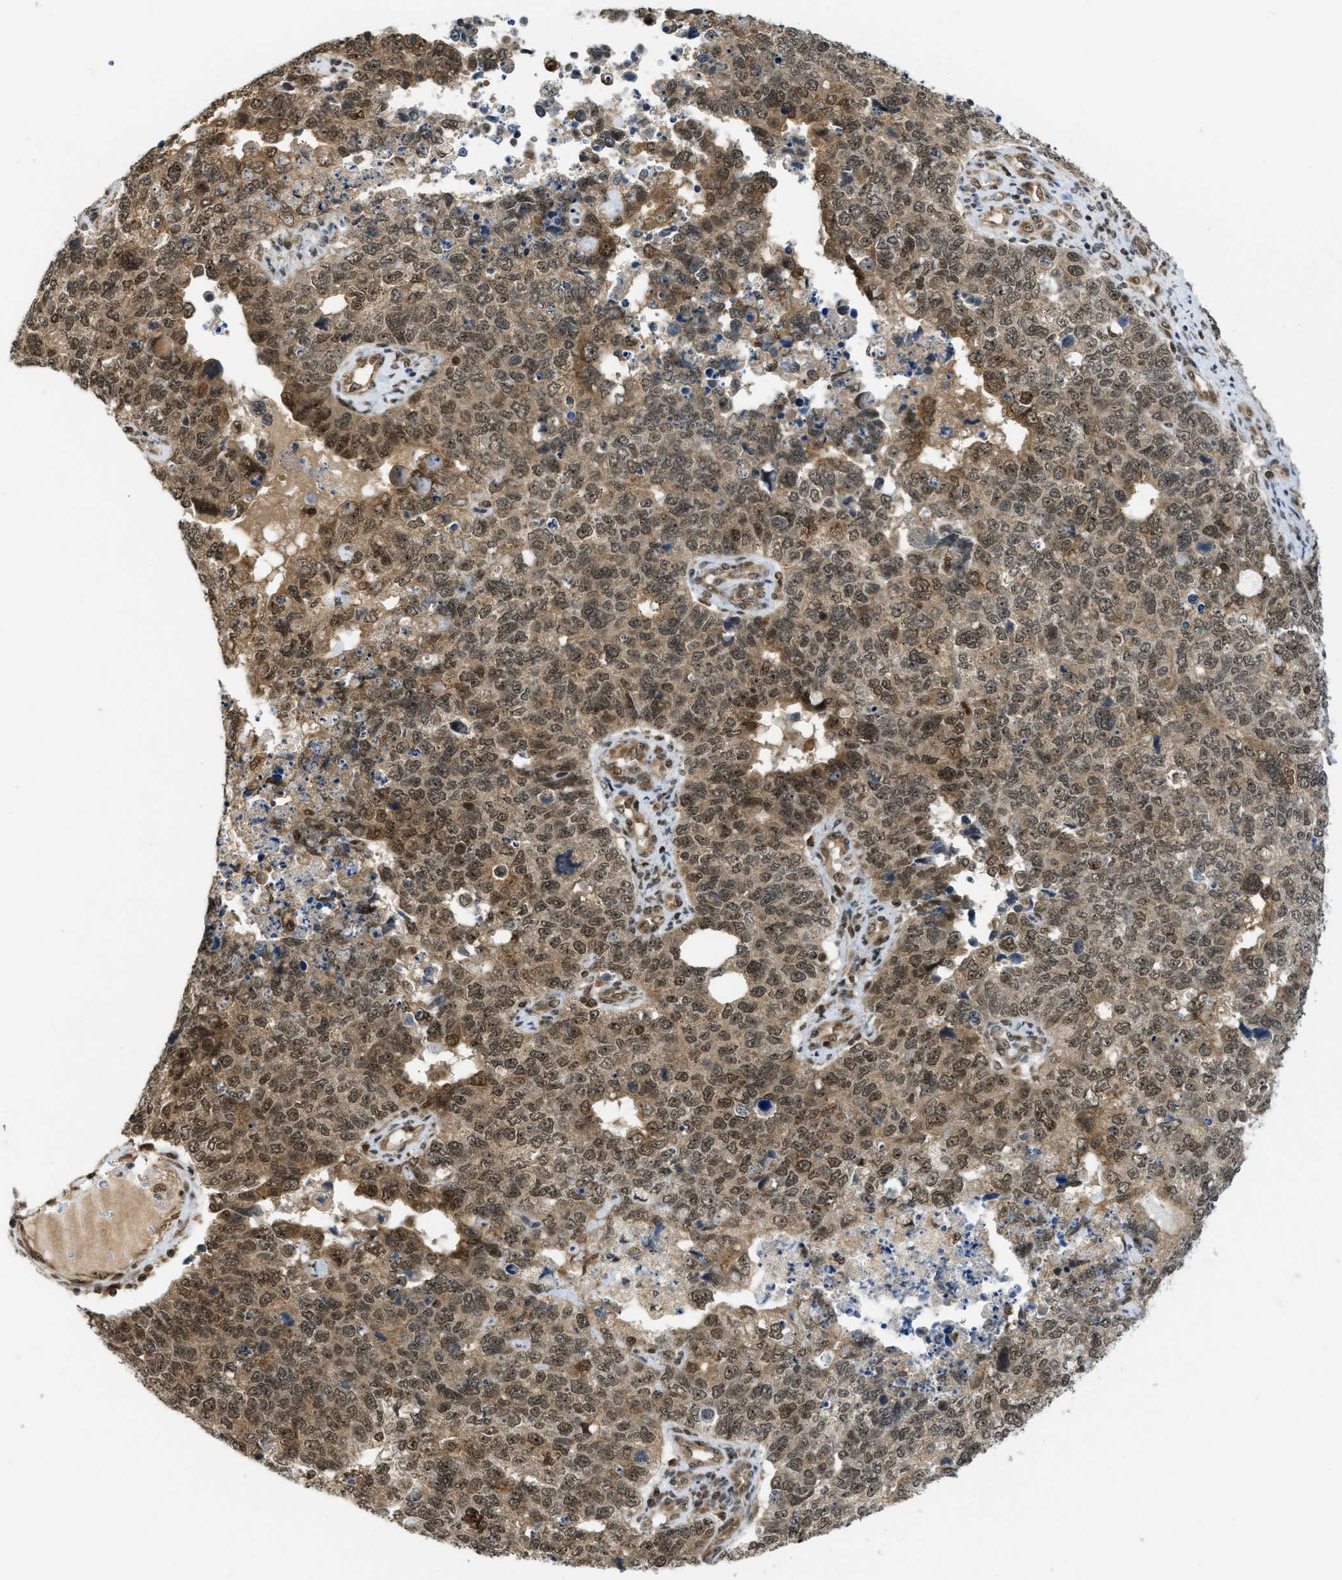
{"staining": {"intensity": "moderate", "quantity": ">75%", "location": "cytoplasmic/membranous,nuclear"}, "tissue": "cervical cancer", "cell_type": "Tumor cells", "image_type": "cancer", "snomed": [{"axis": "morphology", "description": "Squamous cell carcinoma, NOS"}, {"axis": "topography", "description": "Cervix"}], "caption": "The image shows staining of cervical squamous cell carcinoma, revealing moderate cytoplasmic/membranous and nuclear protein positivity (brown color) within tumor cells.", "gene": "TACC1", "patient": {"sex": "female", "age": 63}}